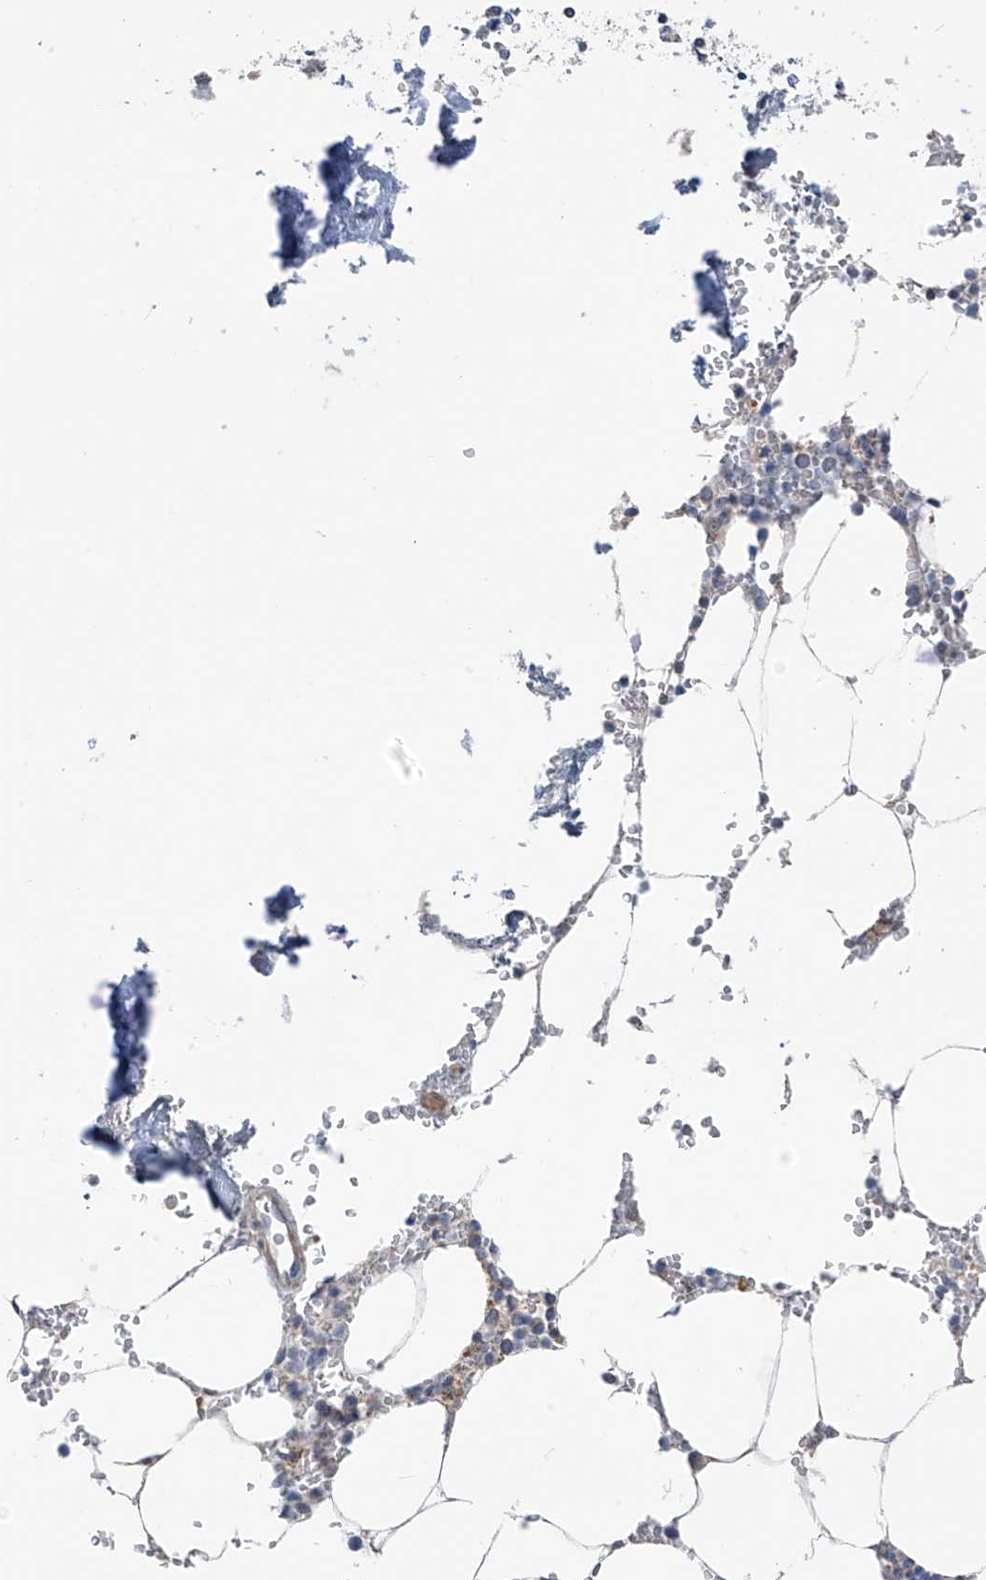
{"staining": {"intensity": "negative", "quantity": "none", "location": "none"}, "tissue": "bone marrow", "cell_type": "Hematopoietic cells", "image_type": "normal", "snomed": [{"axis": "morphology", "description": "Normal tissue, NOS"}, {"axis": "topography", "description": "Bone marrow"}], "caption": "High power microscopy histopathology image of an IHC image of normal bone marrow, revealing no significant expression in hematopoietic cells. (Brightfield microscopy of DAB immunohistochemistry (IHC) at high magnification).", "gene": "SYN3", "patient": {"sex": "male", "age": 70}}